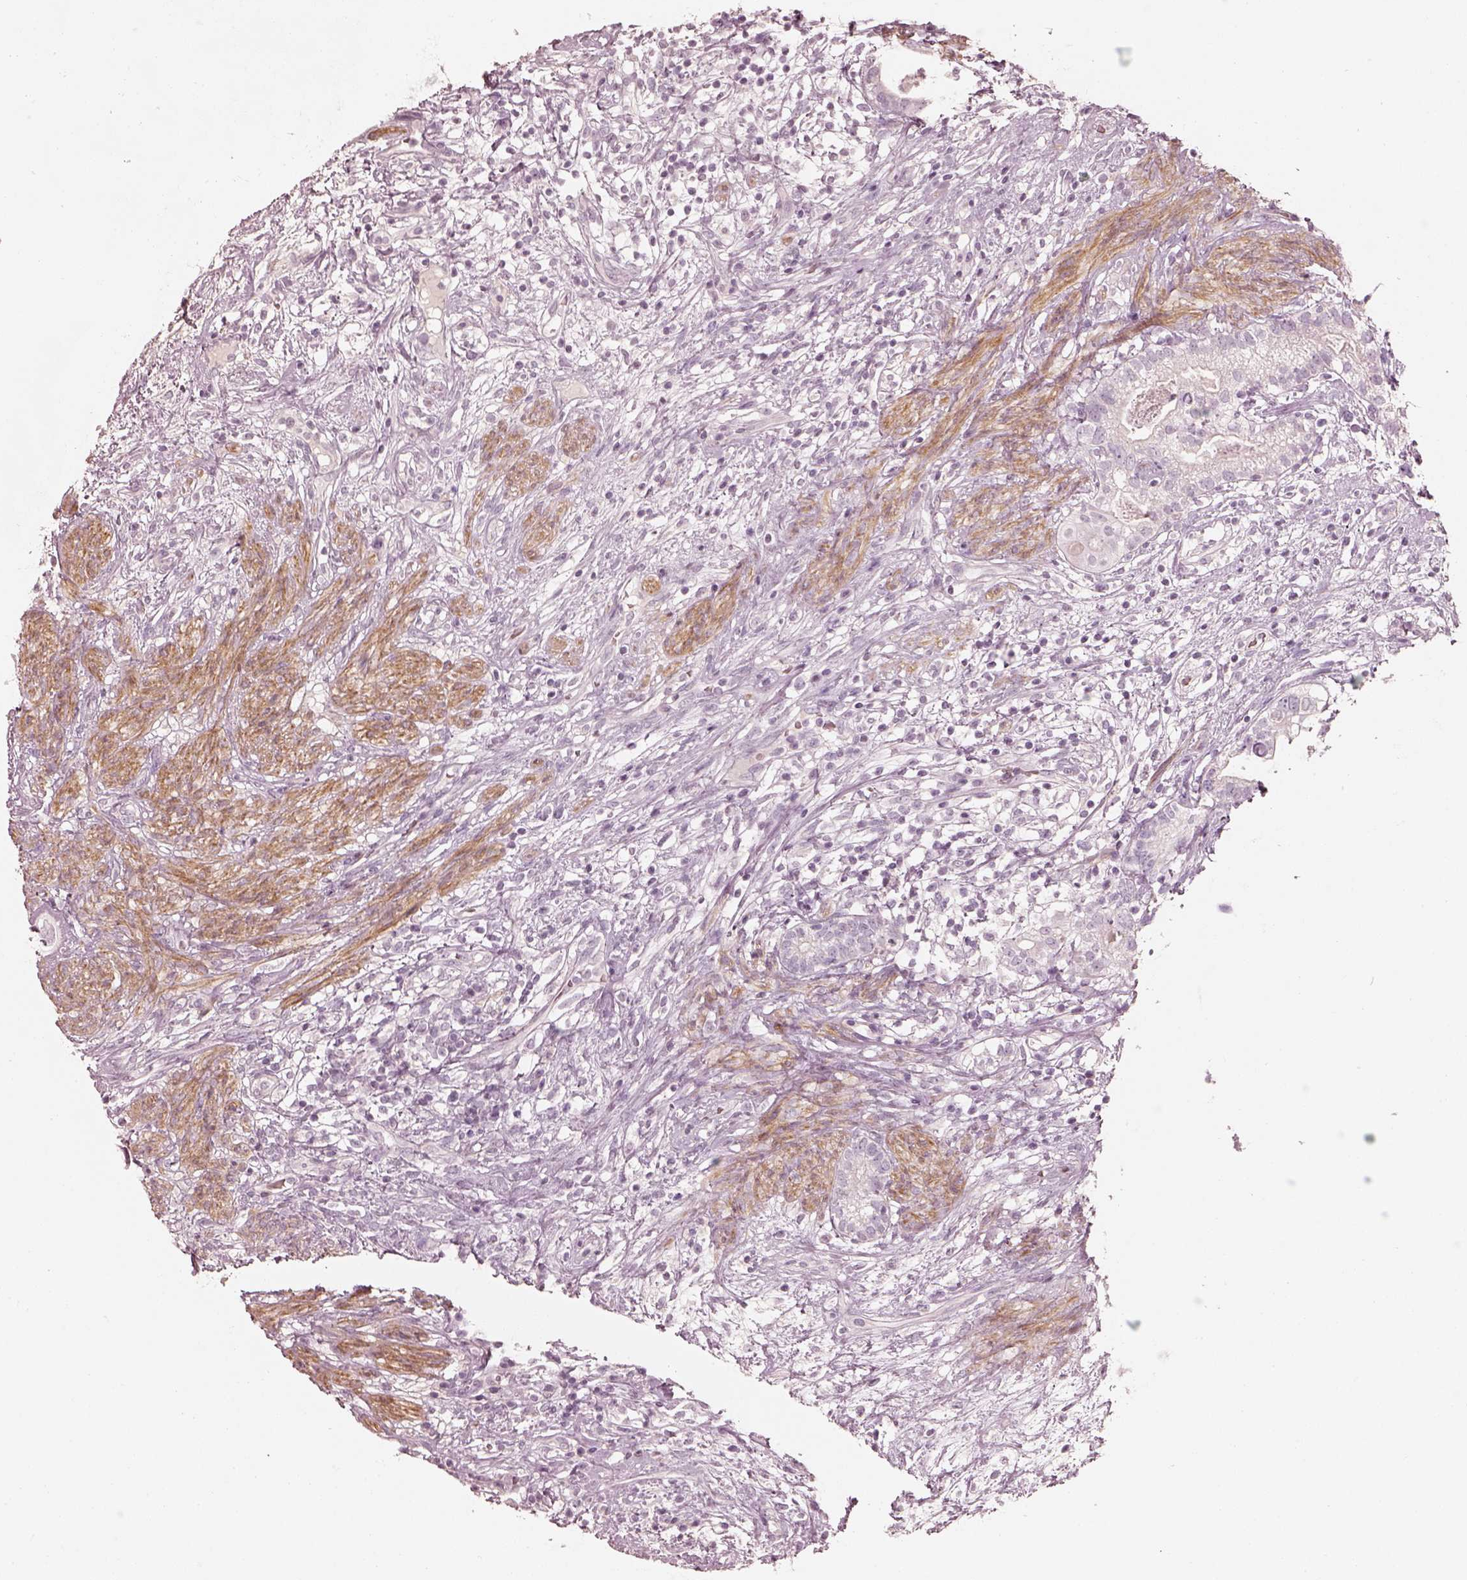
{"staining": {"intensity": "negative", "quantity": "none", "location": "none"}, "tissue": "testis cancer", "cell_type": "Tumor cells", "image_type": "cancer", "snomed": [{"axis": "morphology", "description": "Seminoma, NOS"}, {"axis": "morphology", "description": "Carcinoma, Embryonal, NOS"}, {"axis": "topography", "description": "Testis"}], "caption": "Tumor cells are negative for protein expression in human seminoma (testis). (Stains: DAB (3,3'-diaminobenzidine) immunohistochemistry (IHC) with hematoxylin counter stain, Microscopy: brightfield microscopy at high magnification).", "gene": "PRLHR", "patient": {"sex": "male", "age": 41}}